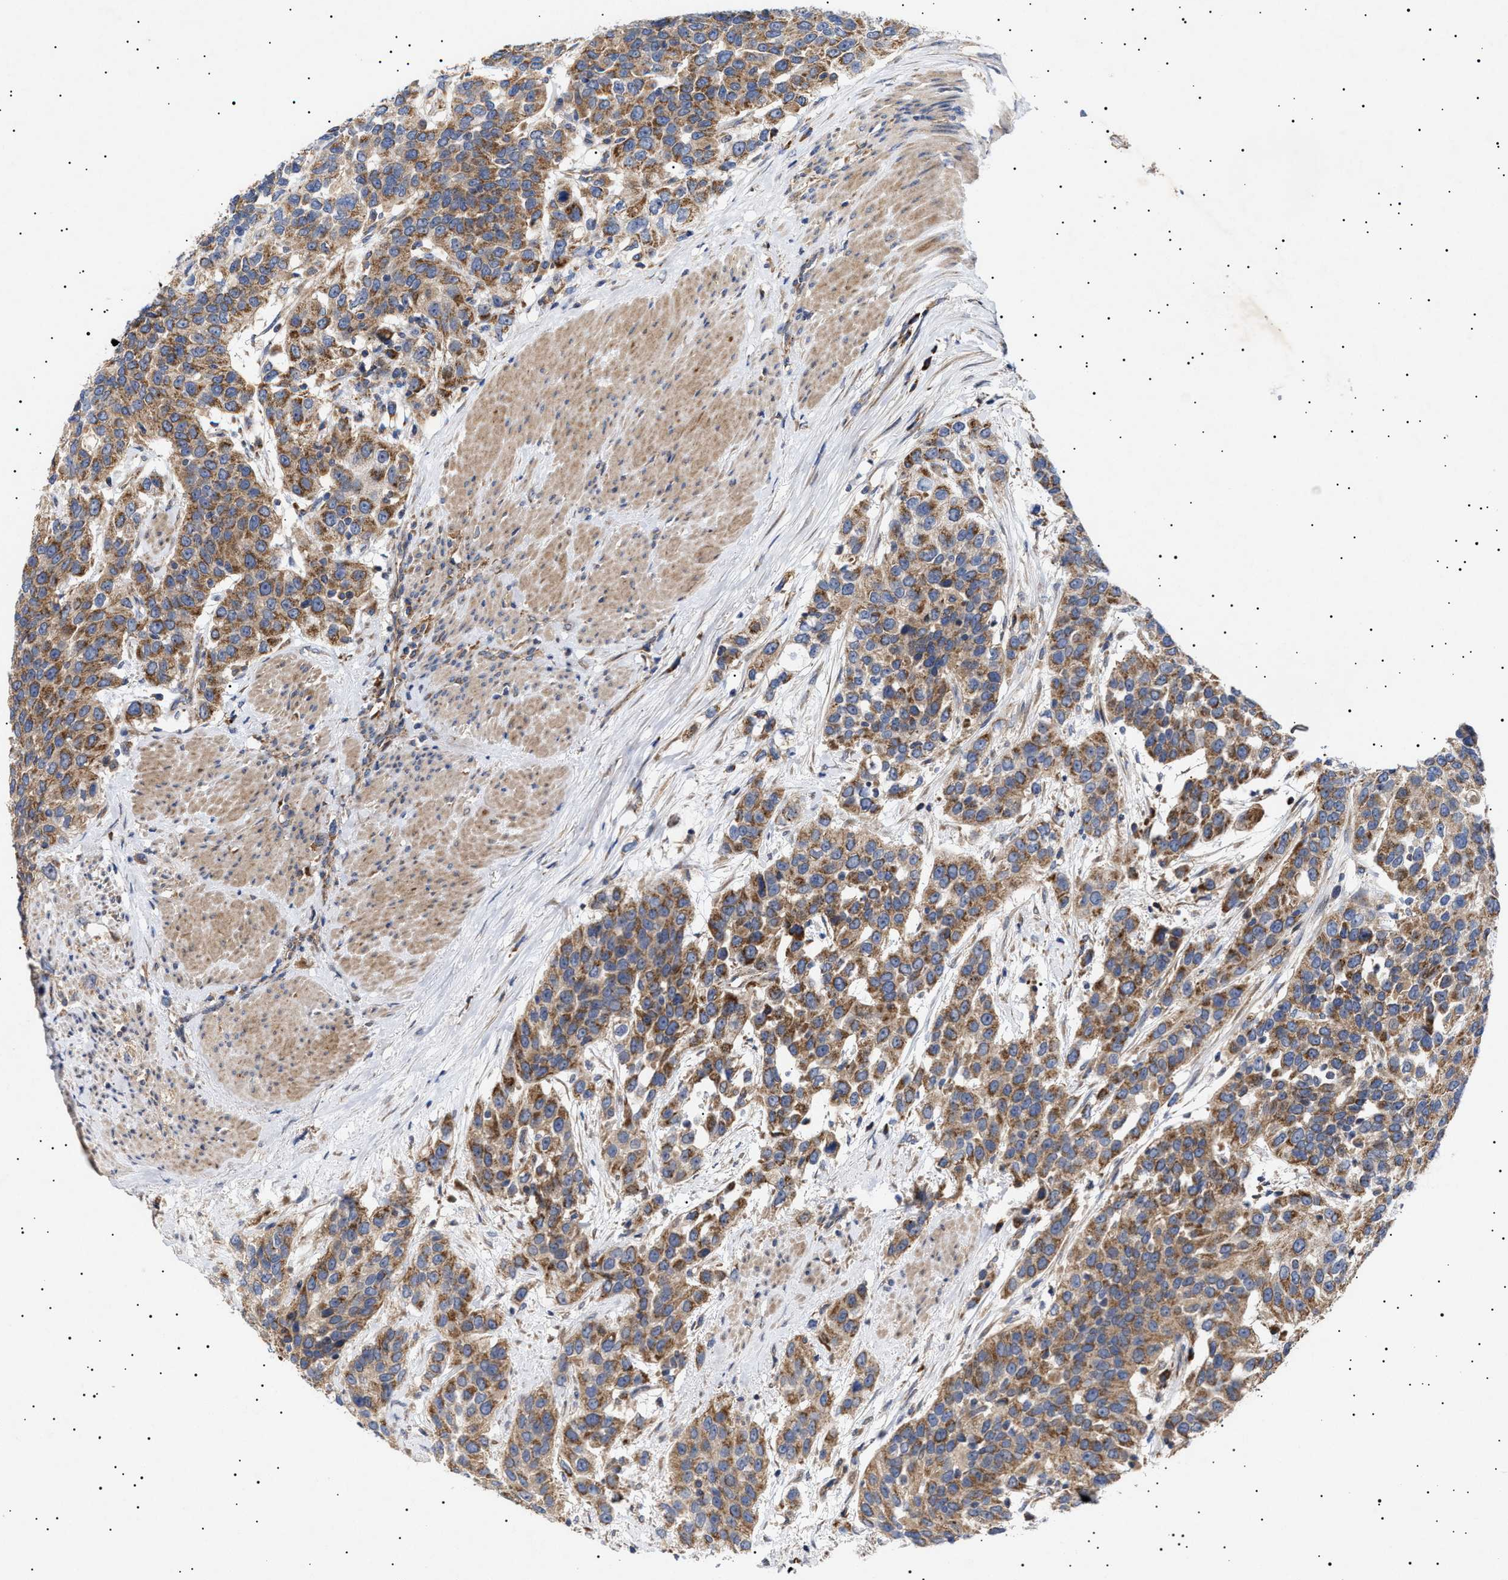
{"staining": {"intensity": "moderate", "quantity": ">75%", "location": "cytoplasmic/membranous"}, "tissue": "urothelial cancer", "cell_type": "Tumor cells", "image_type": "cancer", "snomed": [{"axis": "morphology", "description": "Urothelial carcinoma, High grade"}, {"axis": "topography", "description": "Urinary bladder"}], "caption": "DAB immunohistochemical staining of urothelial cancer exhibits moderate cytoplasmic/membranous protein positivity in about >75% of tumor cells. The staining was performed using DAB, with brown indicating positive protein expression. Nuclei are stained blue with hematoxylin.", "gene": "MRPL10", "patient": {"sex": "female", "age": 80}}